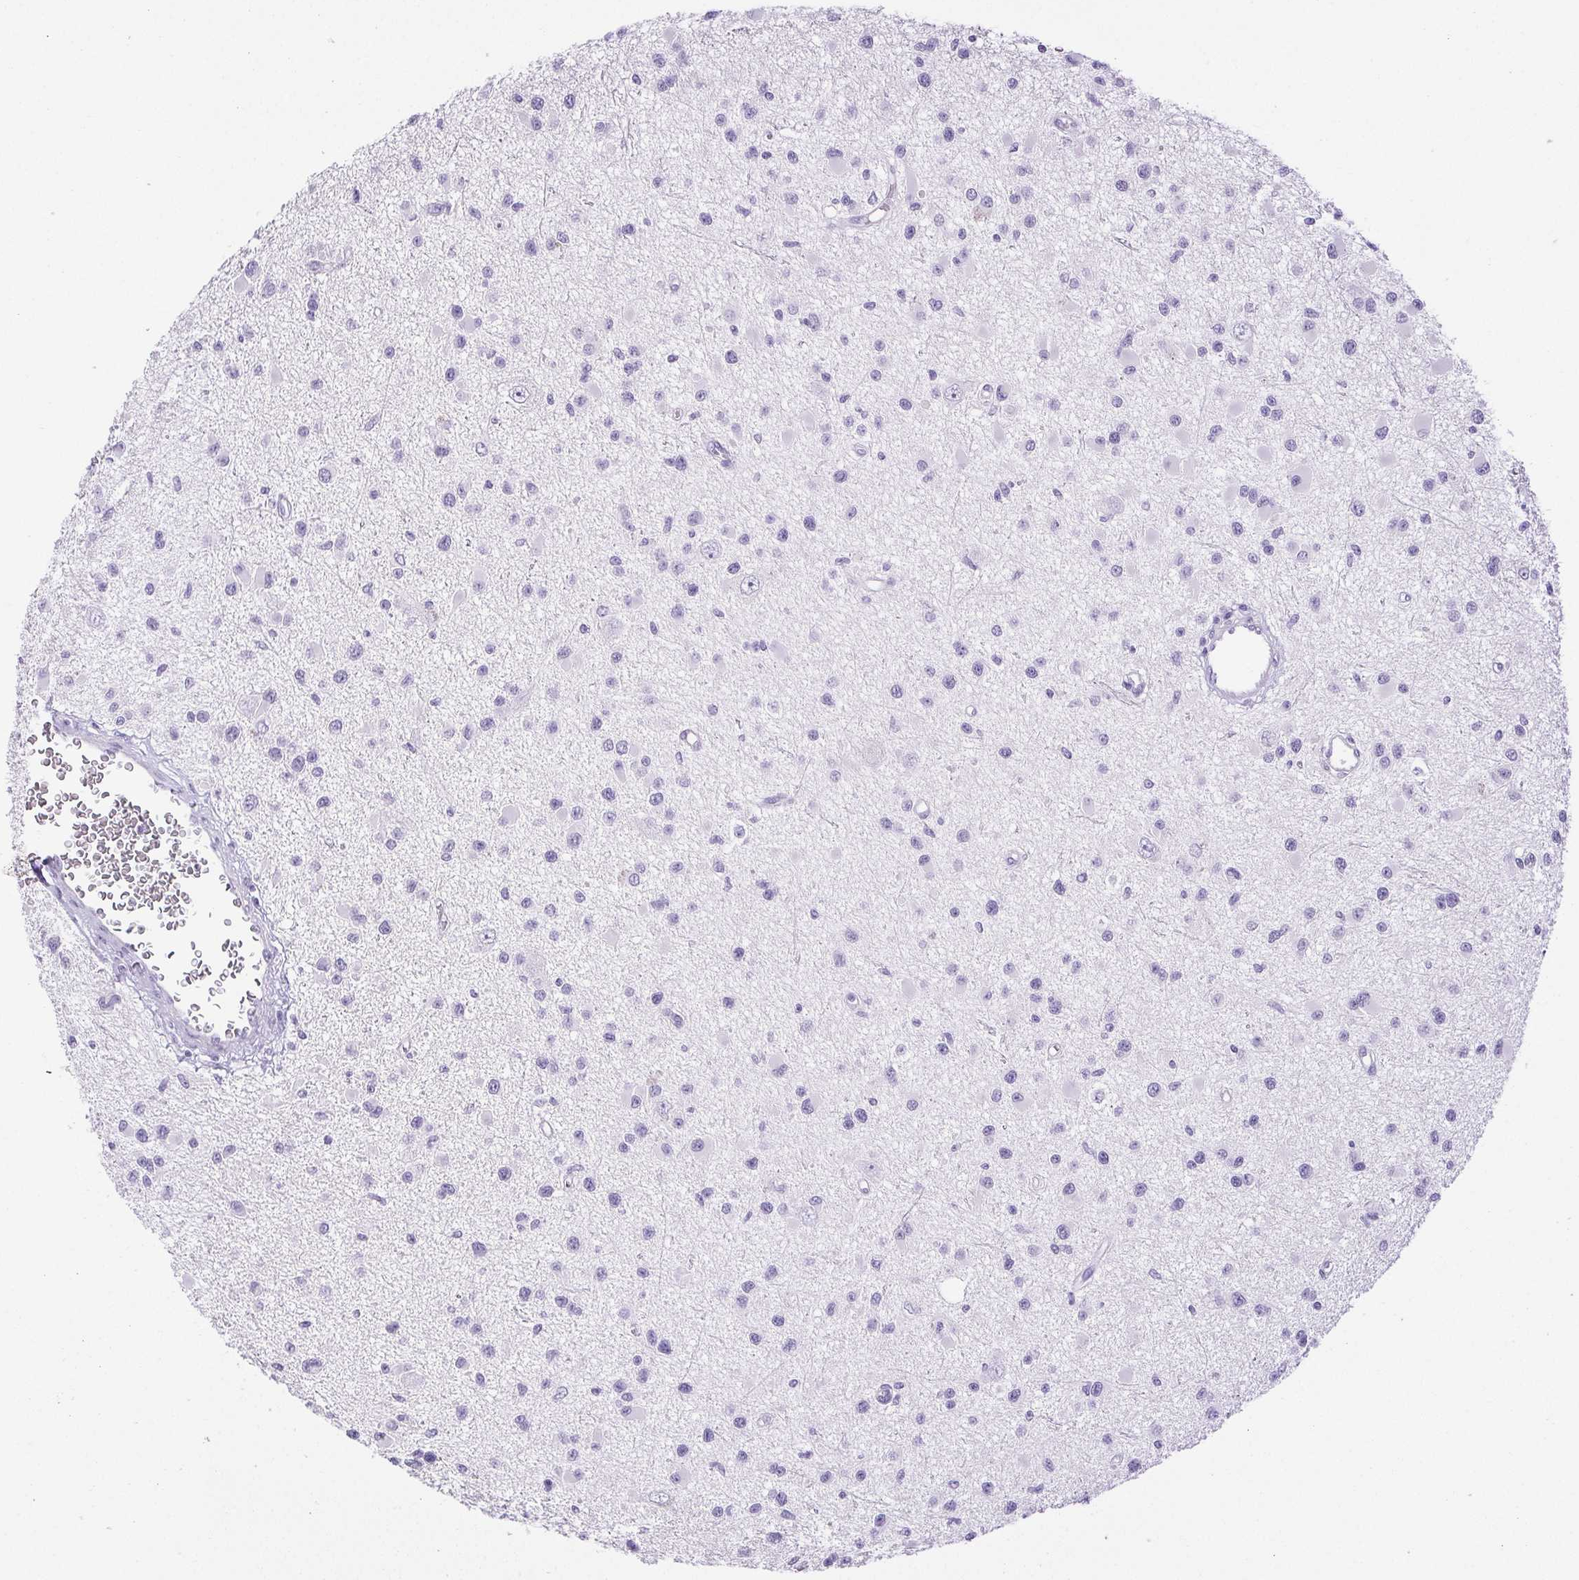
{"staining": {"intensity": "negative", "quantity": "none", "location": "none"}, "tissue": "glioma", "cell_type": "Tumor cells", "image_type": "cancer", "snomed": [{"axis": "morphology", "description": "Glioma, malignant, High grade"}, {"axis": "topography", "description": "Brain"}], "caption": "Immunohistochemistry of human malignant high-grade glioma reveals no expression in tumor cells.", "gene": "HLA-G", "patient": {"sex": "male", "age": 54}}